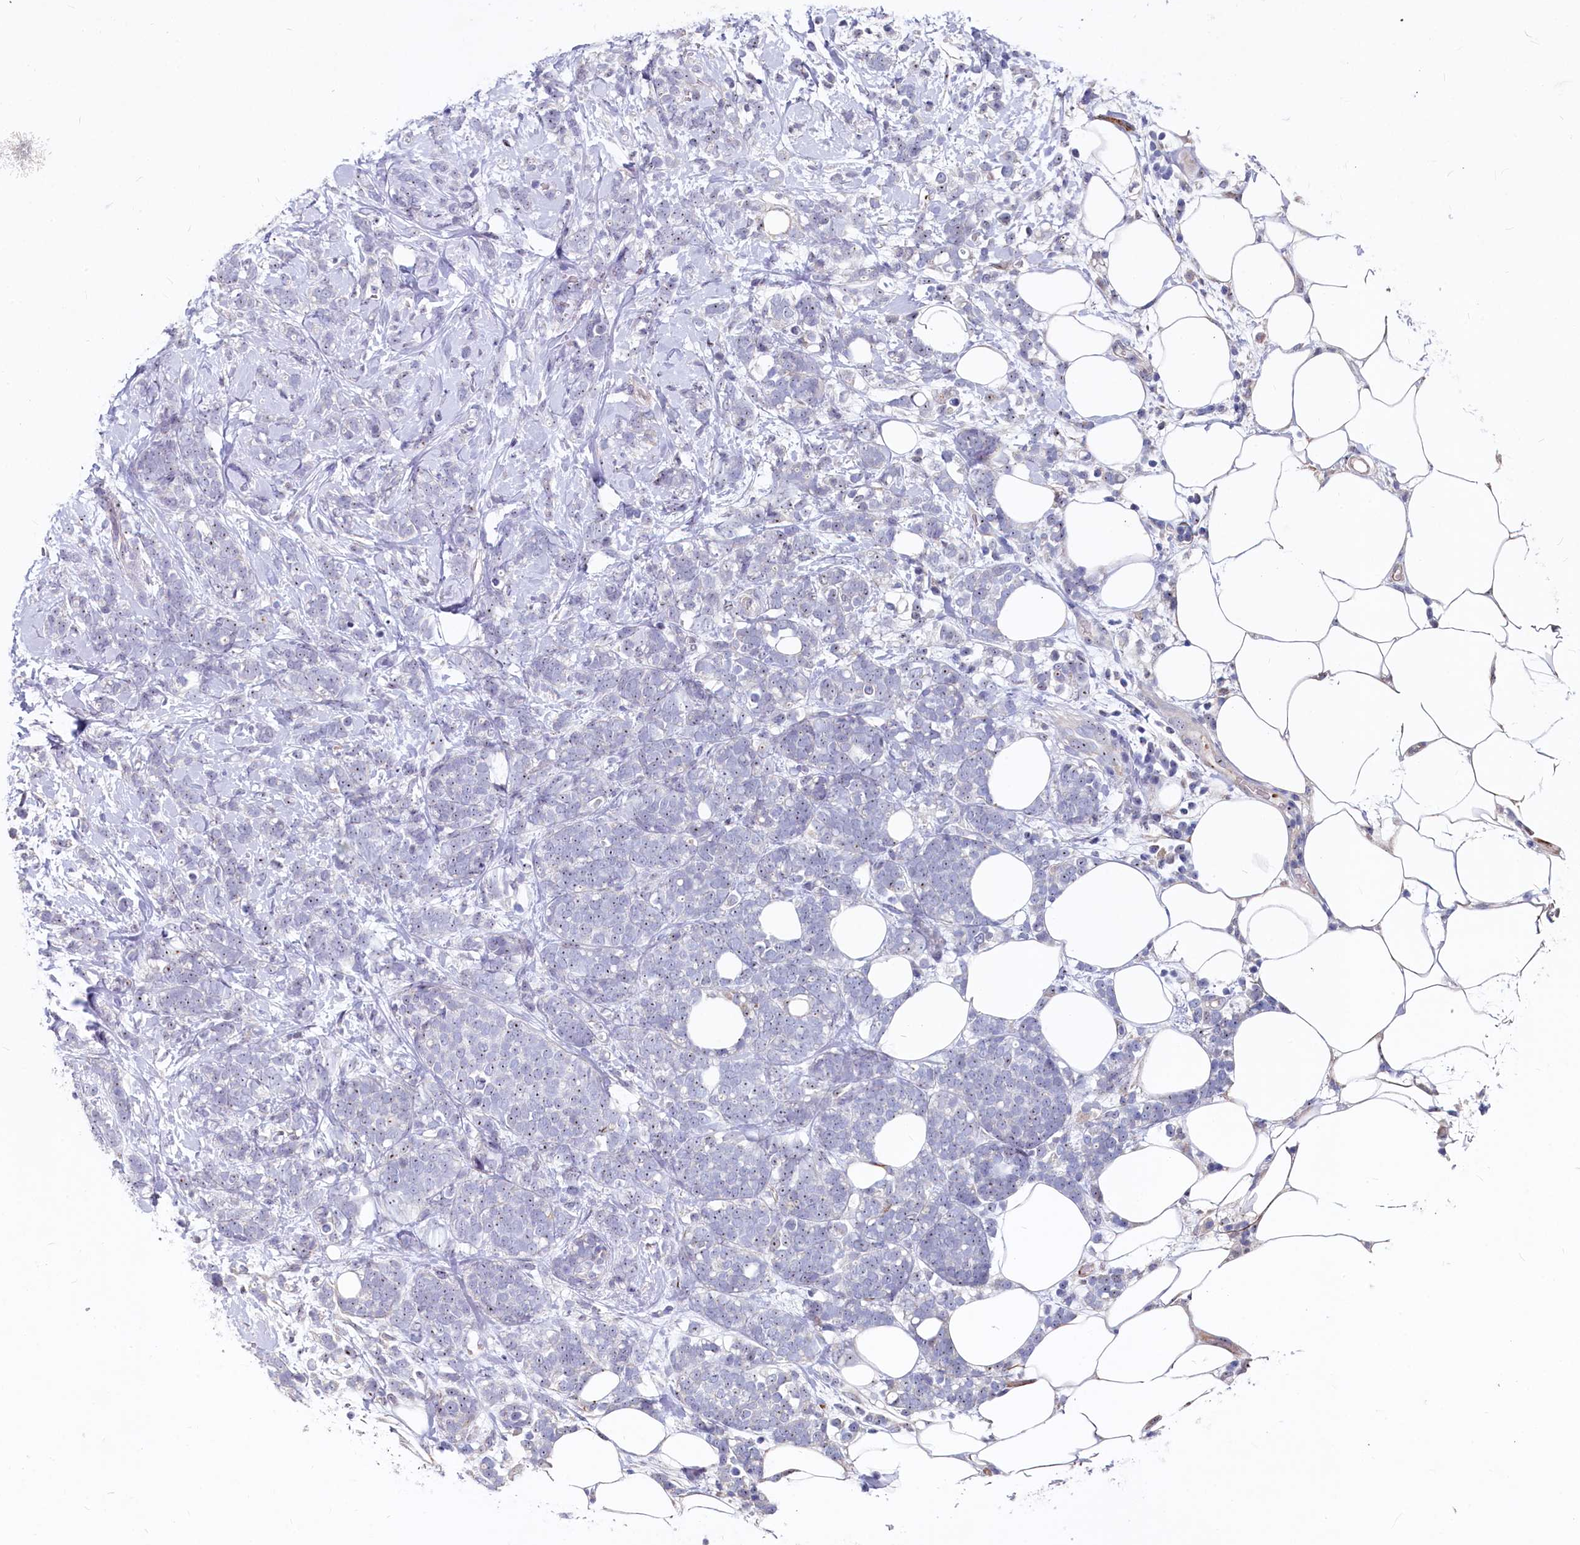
{"staining": {"intensity": "negative", "quantity": "none", "location": "none"}, "tissue": "breast cancer", "cell_type": "Tumor cells", "image_type": "cancer", "snomed": [{"axis": "morphology", "description": "Lobular carcinoma"}, {"axis": "topography", "description": "Breast"}], "caption": "Immunohistochemistry photomicrograph of neoplastic tissue: human breast lobular carcinoma stained with DAB demonstrates no significant protein expression in tumor cells. (DAB (3,3'-diaminobenzidine) IHC visualized using brightfield microscopy, high magnification).", "gene": "ASXL3", "patient": {"sex": "female", "age": 58}}